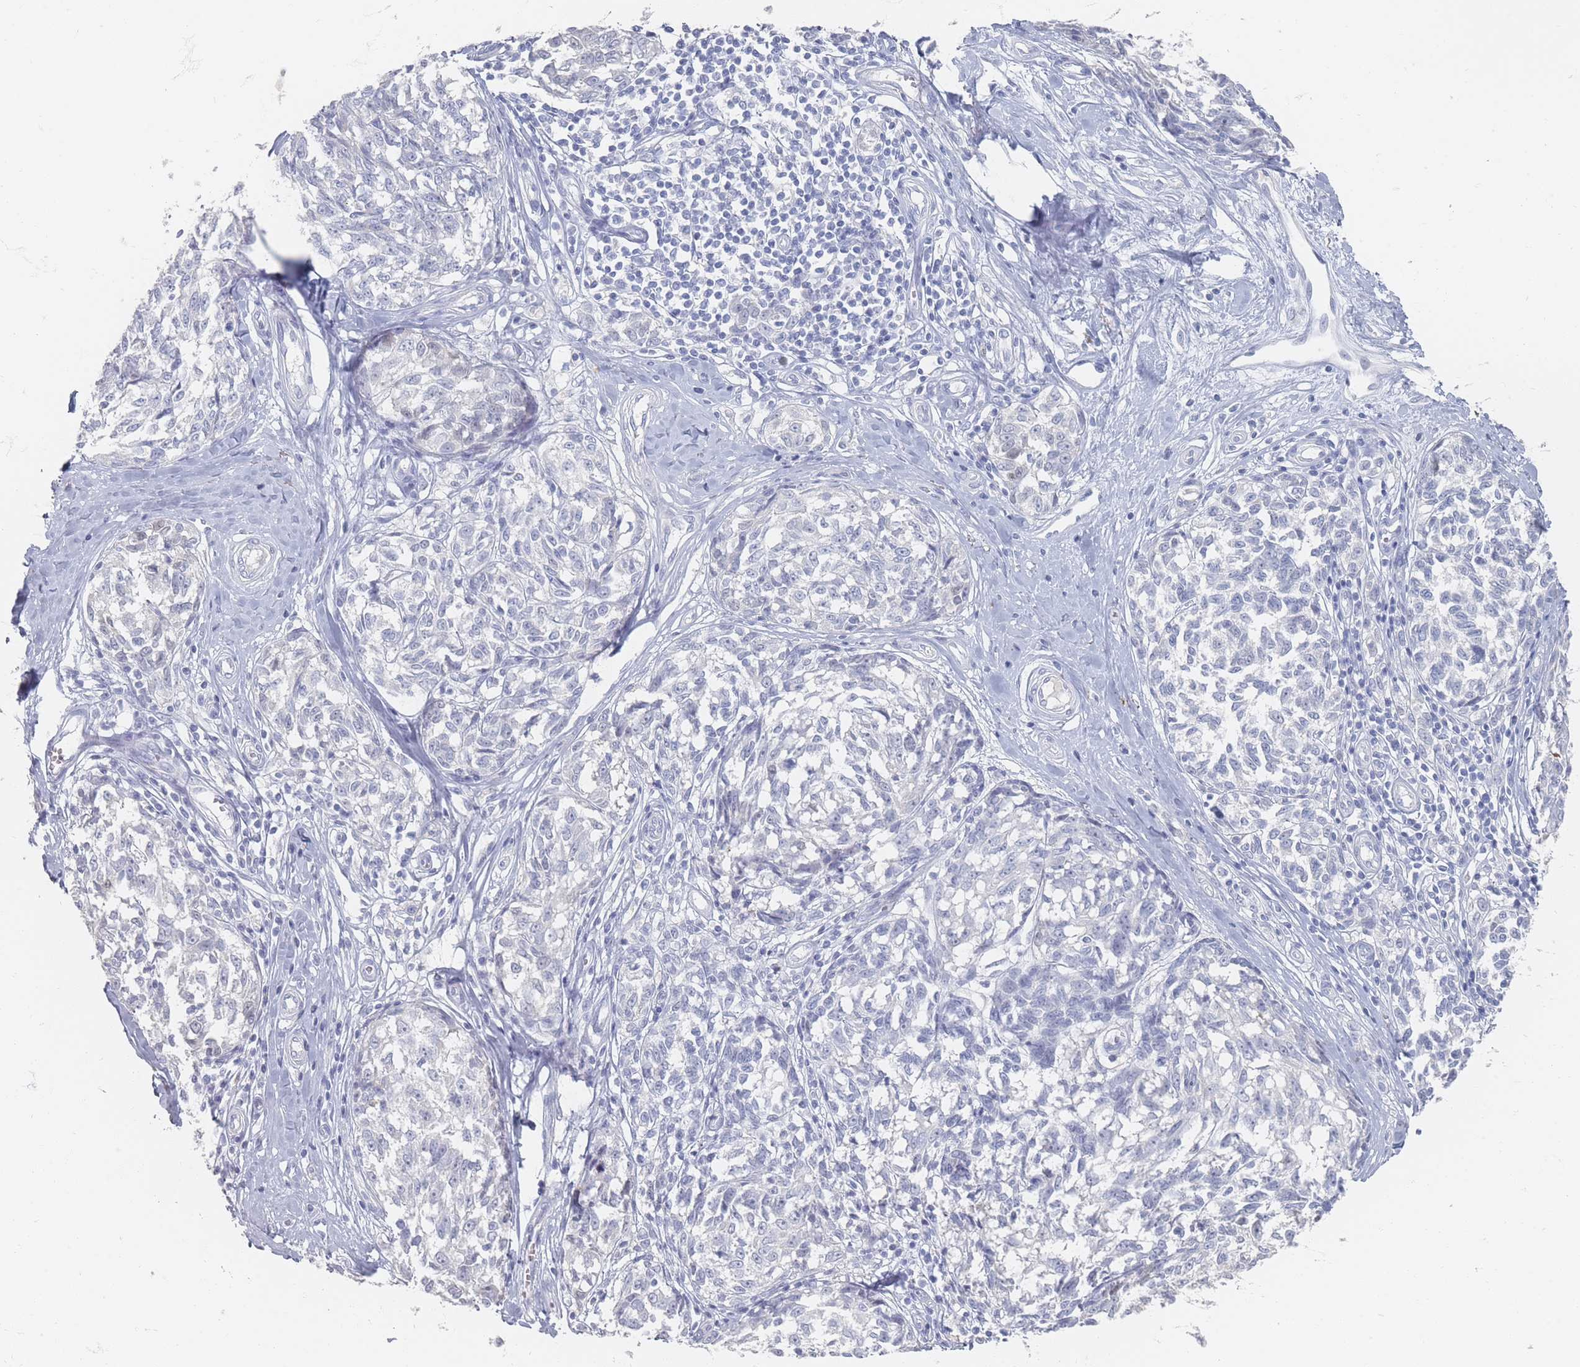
{"staining": {"intensity": "negative", "quantity": "none", "location": "none"}, "tissue": "melanoma", "cell_type": "Tumor cells", "image_type": "cancer", "snomed": [{"axis": "morphology", "description": "Normal tissue, NOS"}, {"axis": "morphology", "description": "Malignant melanoma, NOS"}, {"axis": "topography", "description": "Skin"}], "caption": "IHC histopathology image of neoplastic tissue: malignant melanoma stained with DAB displays no significant protein expression in tumor cells.", "gene": "HELZ2", "patient": {"sex": "female", "age": 64}}